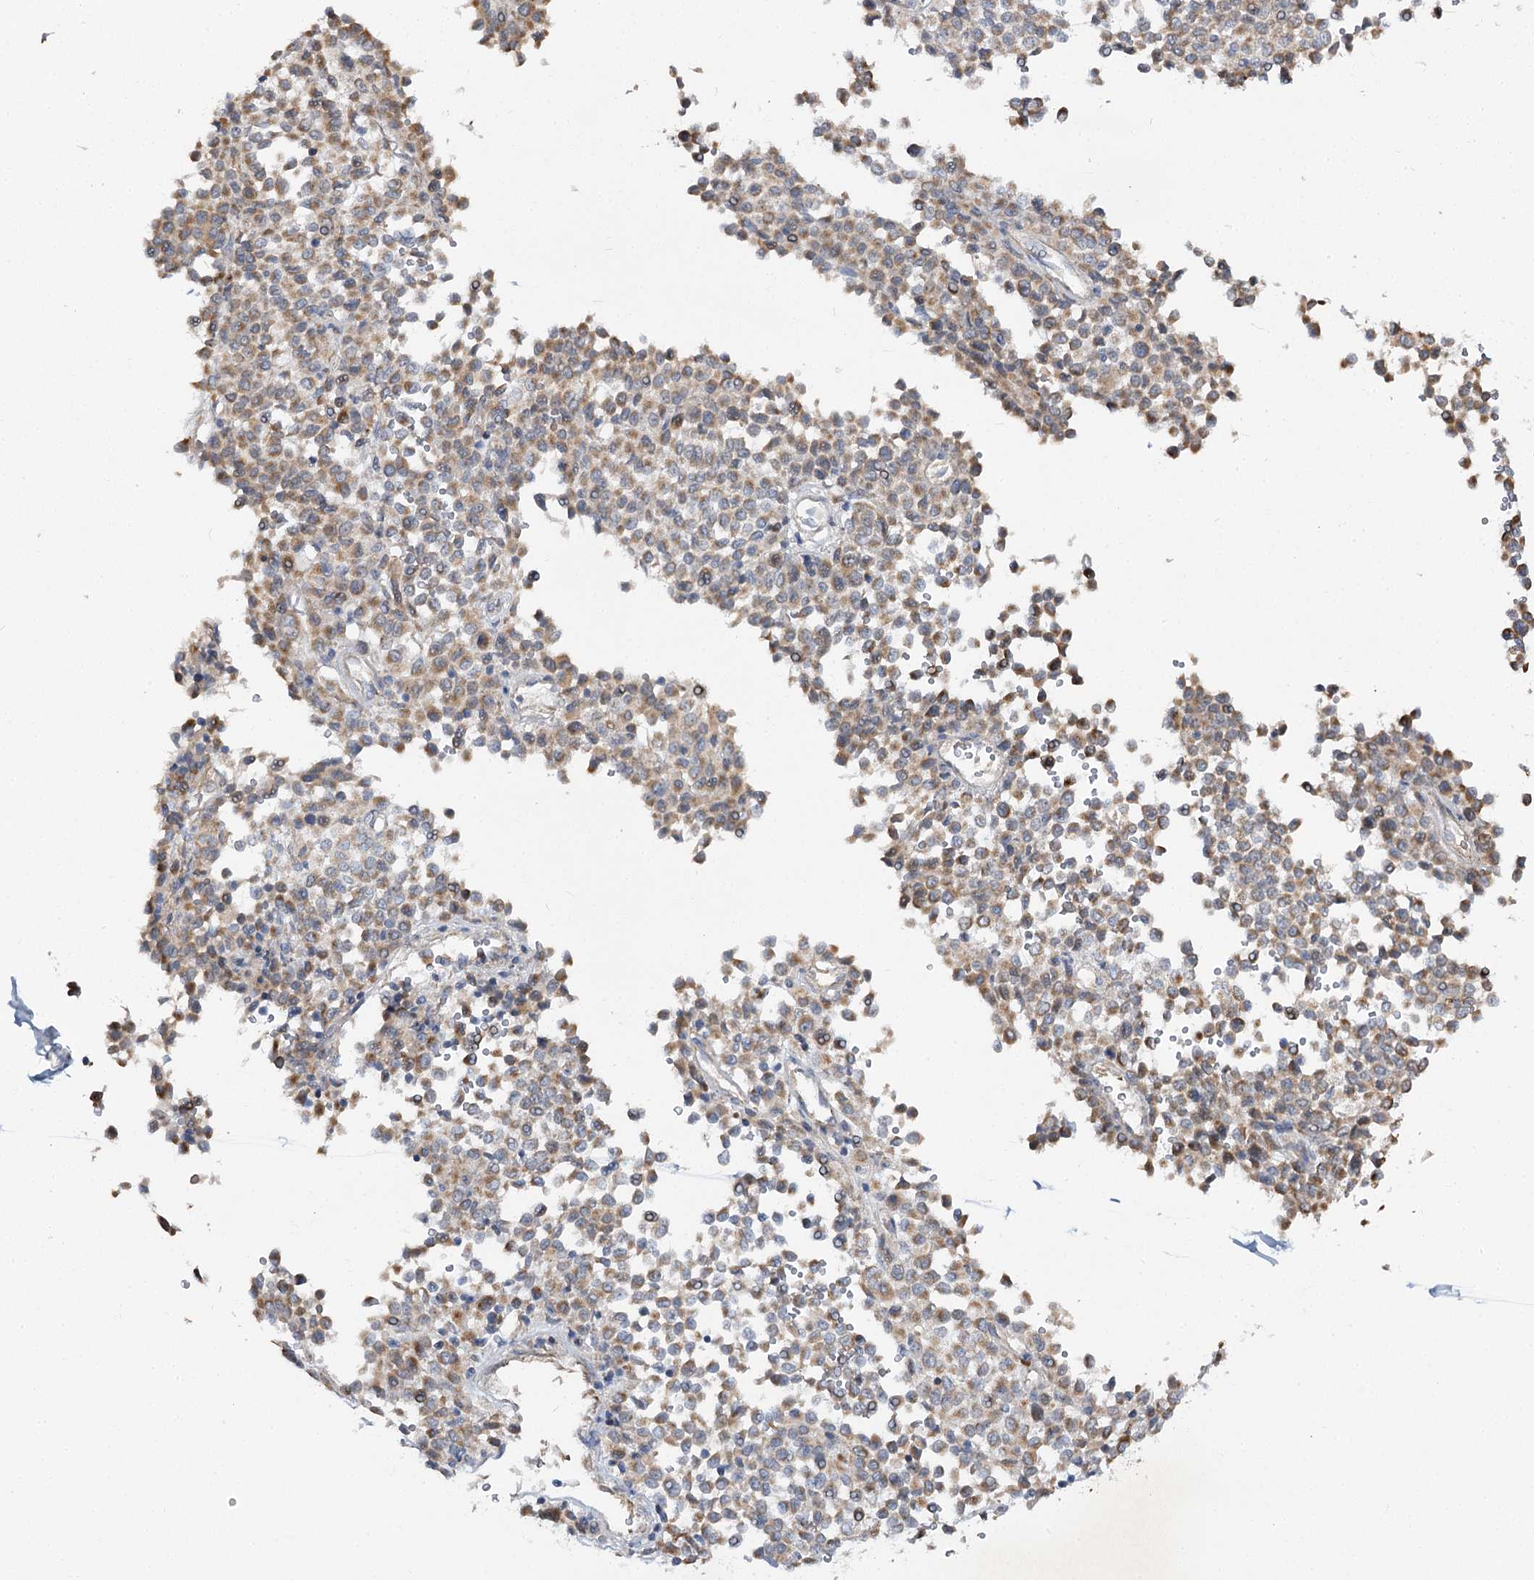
{"staining": {"intensity": "moderate", "quantity": "25%-75%", "location": "cytoplasmic/membranous"}, "tissue": "melanoma", "cell_type": "Tumor cells", "image_type": "cancer", "snomed": [{"axis": "morphology", "description": "Malignant melanoma, Metastatic site"}, {"axis": "topography", "description": "Pancreas"}], "caption": "Immunohistochemistry micrograph of neoplastic tissue: human melanoma stained using IHC displays medium levels of moderate protein expression localized specifically in the cytoplasmic/membranous of tumor cells, appearing as a cytoplasmic/membranous brown color.", "gene": "KIAA0825", "patient": {"sex": "female", "age": 30}}